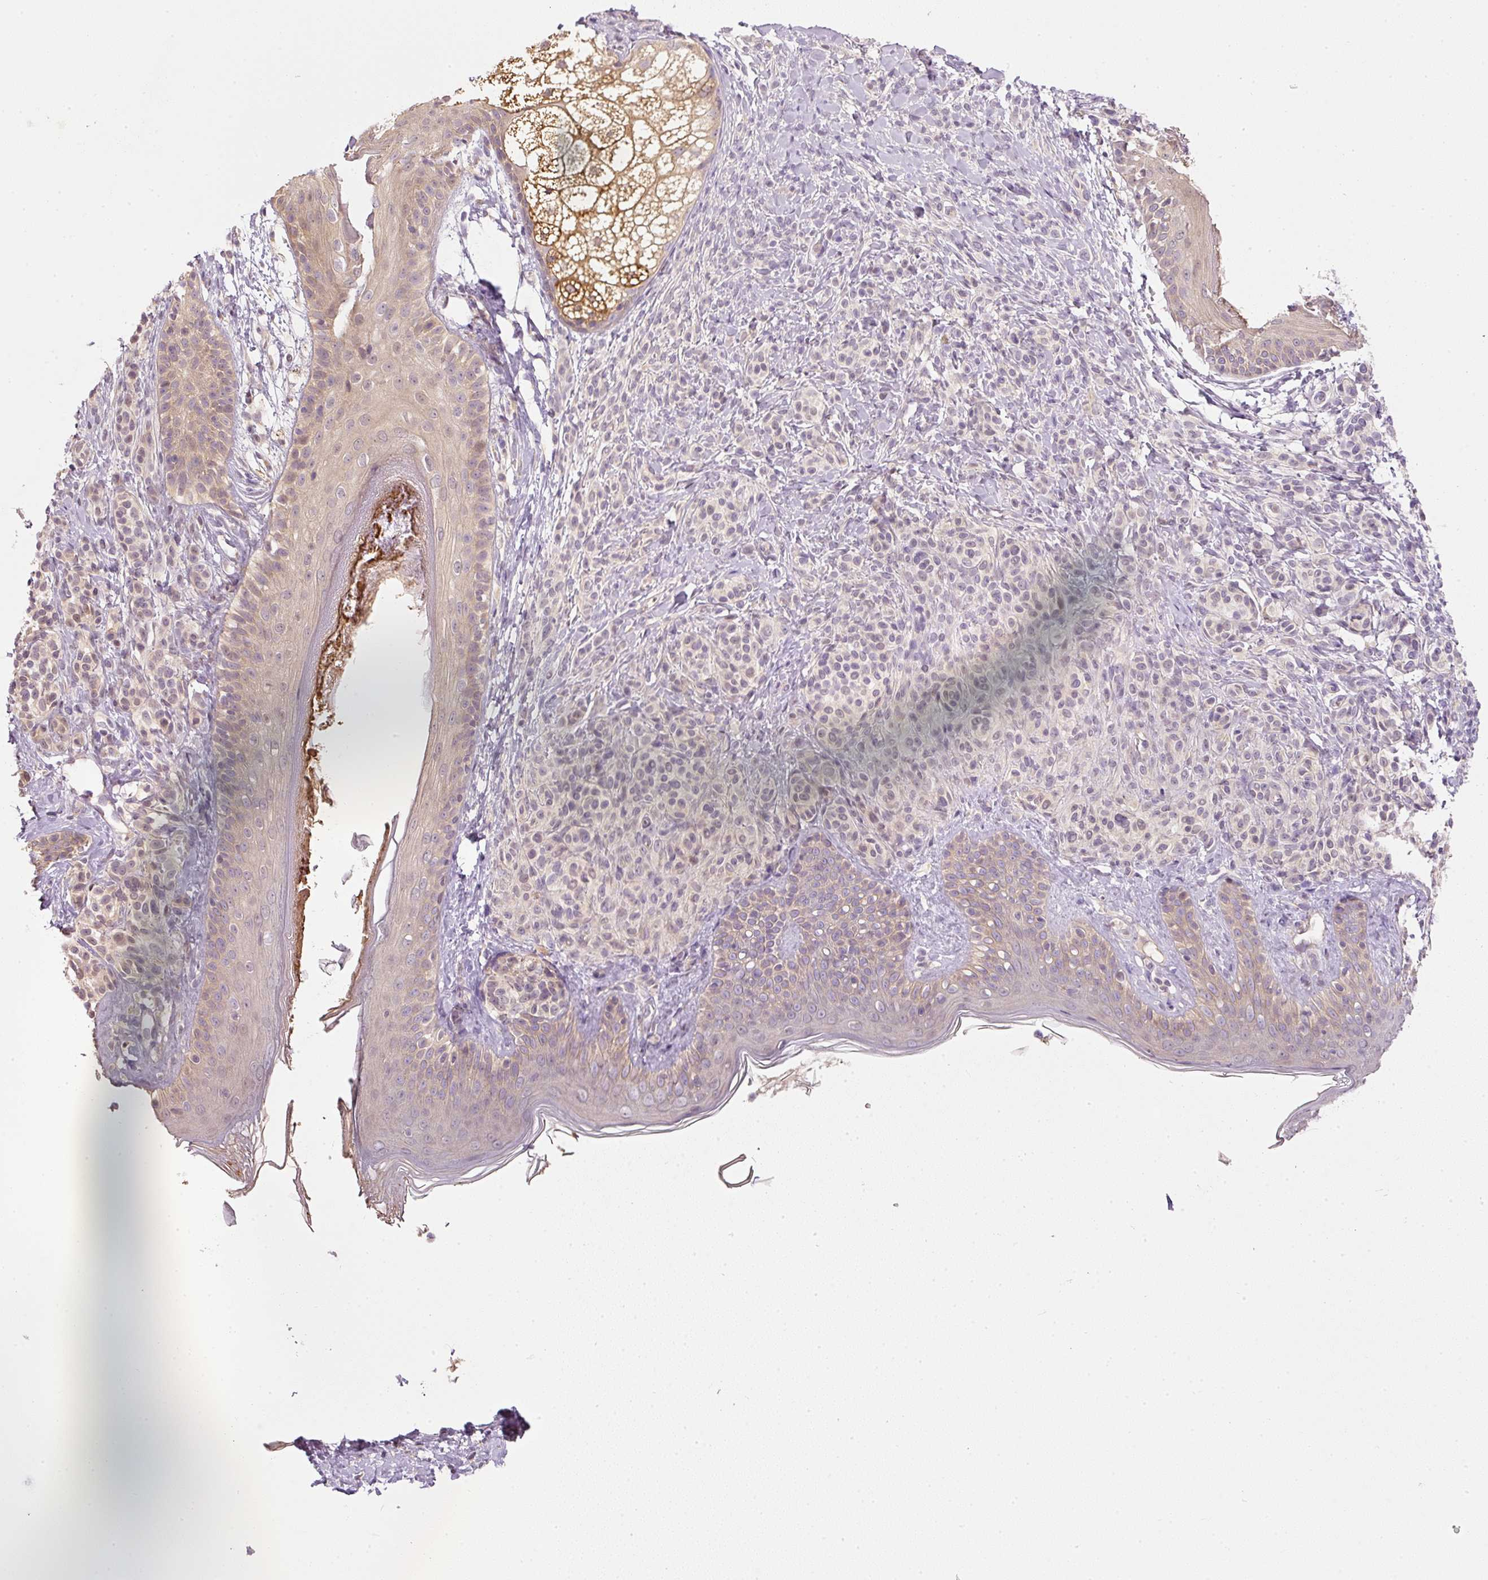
{"staining": {"intensity": "weak", "quantity": "25%-75%", "location": "cytoplasmic/membranous"}, "tissue": "skin", "cell_type": "Fibroblasts", "image_type": "normal", "snomed": [{"axis": "morphology", "description": "Normal tissue, NOS"}, {"axis": "topography", "description": "Skin"}], "caption": "A histopathology image of human skin stained for a protein reveals weak cytoplasmic/membranous brown staining in fibroblasts.", "gene": "CTTNBP2", "patient": {"sex": "male", "age": 16}}